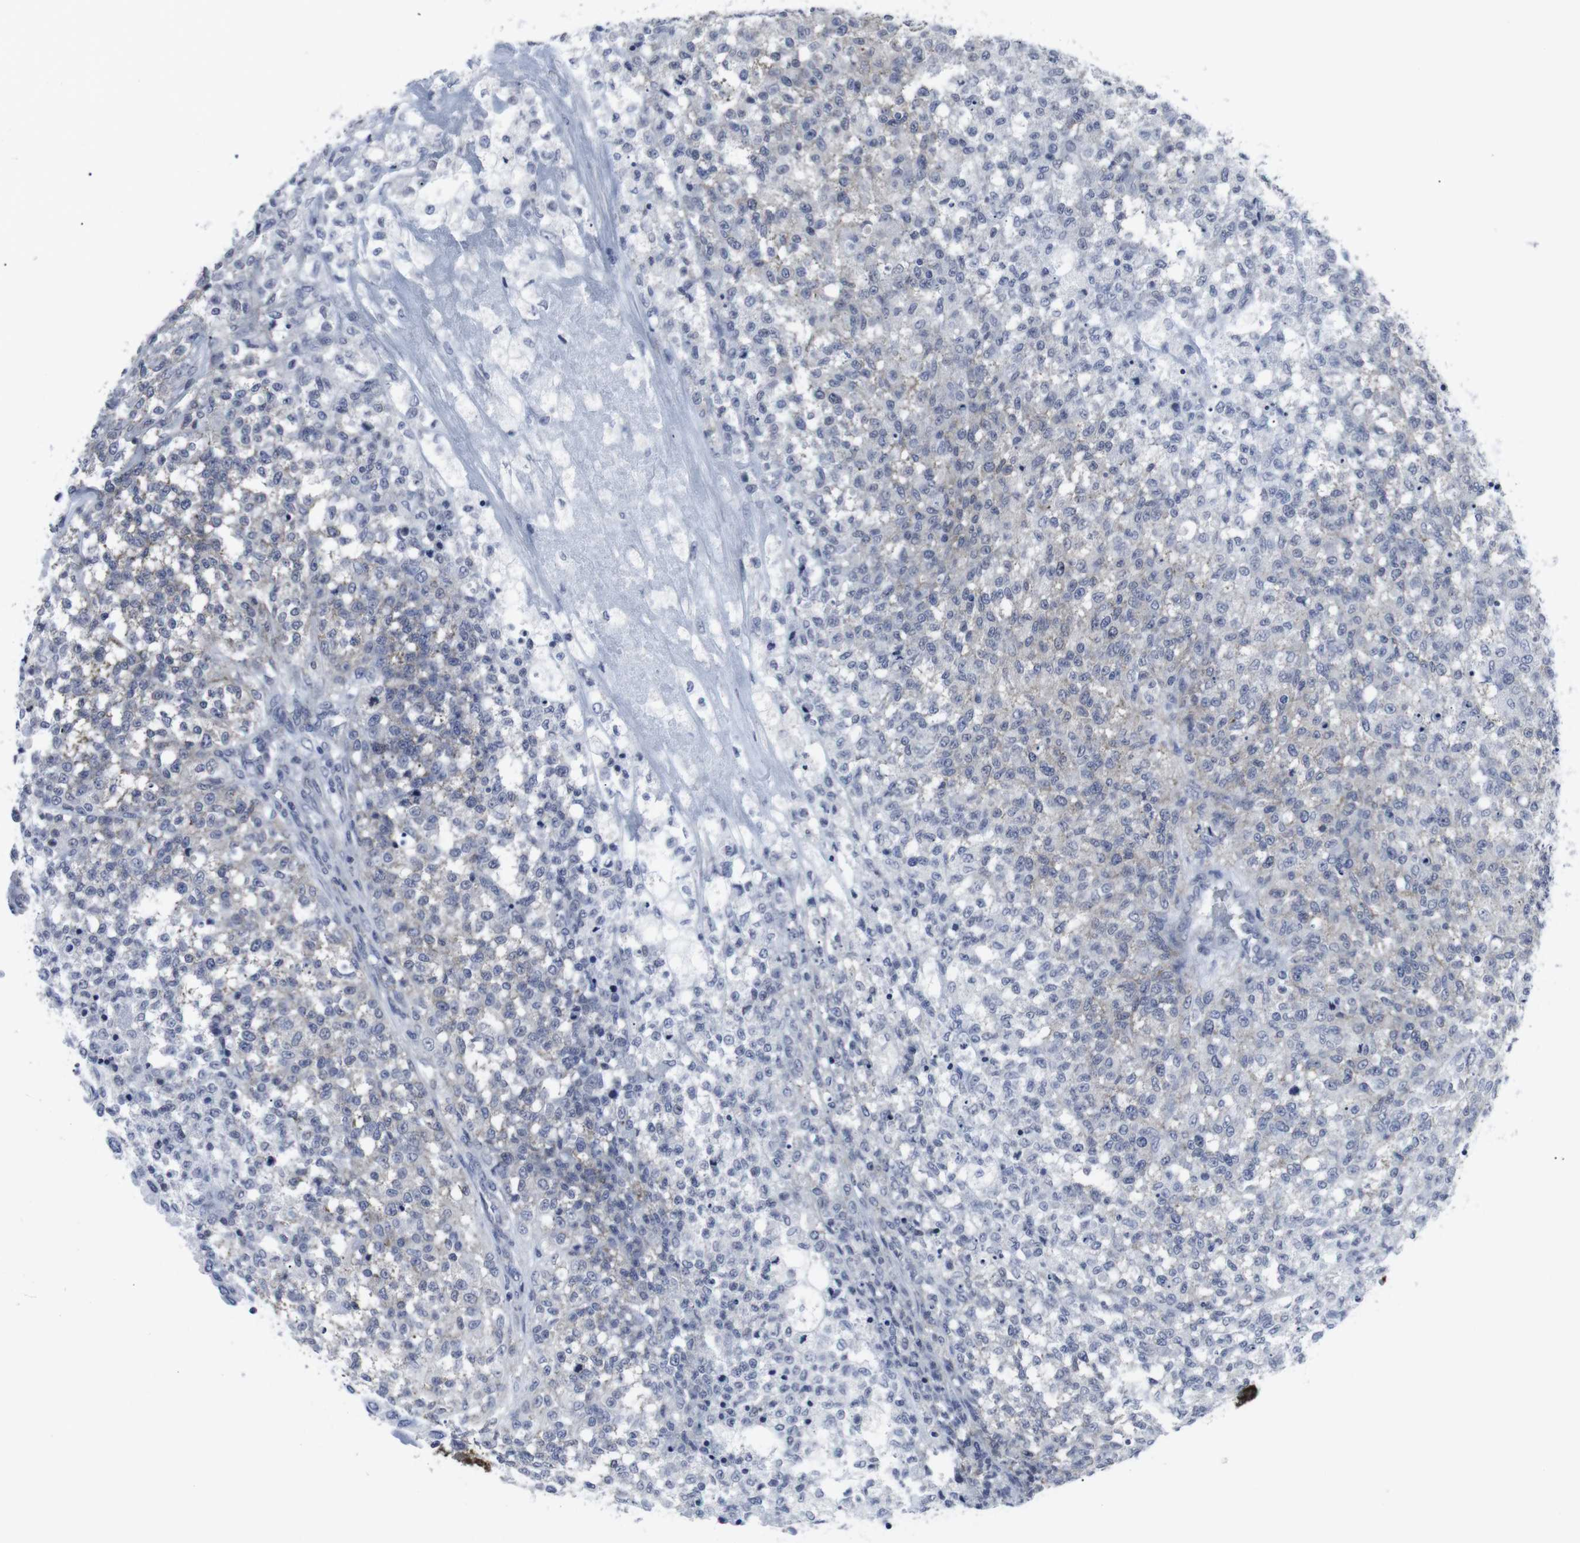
{"staining": {"intensity": "negative", "quantity": "none", "location": "none"}, "tissue": "testis cancer", "cell_type": "Tumor cells", "image_type": "cancer", "snomed": [{"axis": "morphology", "description": "Seminoma, NOS"}, {"axis": "topography", "description": "Testis"}], "caption": "Immunohistochemistry (IHC) micrograph of human testis cancer stained for a protein (brown), which exhibits no positivity in tumor cells.", "gene": "GEMIN2", "patient": {"sex": "male", "age": 59}}